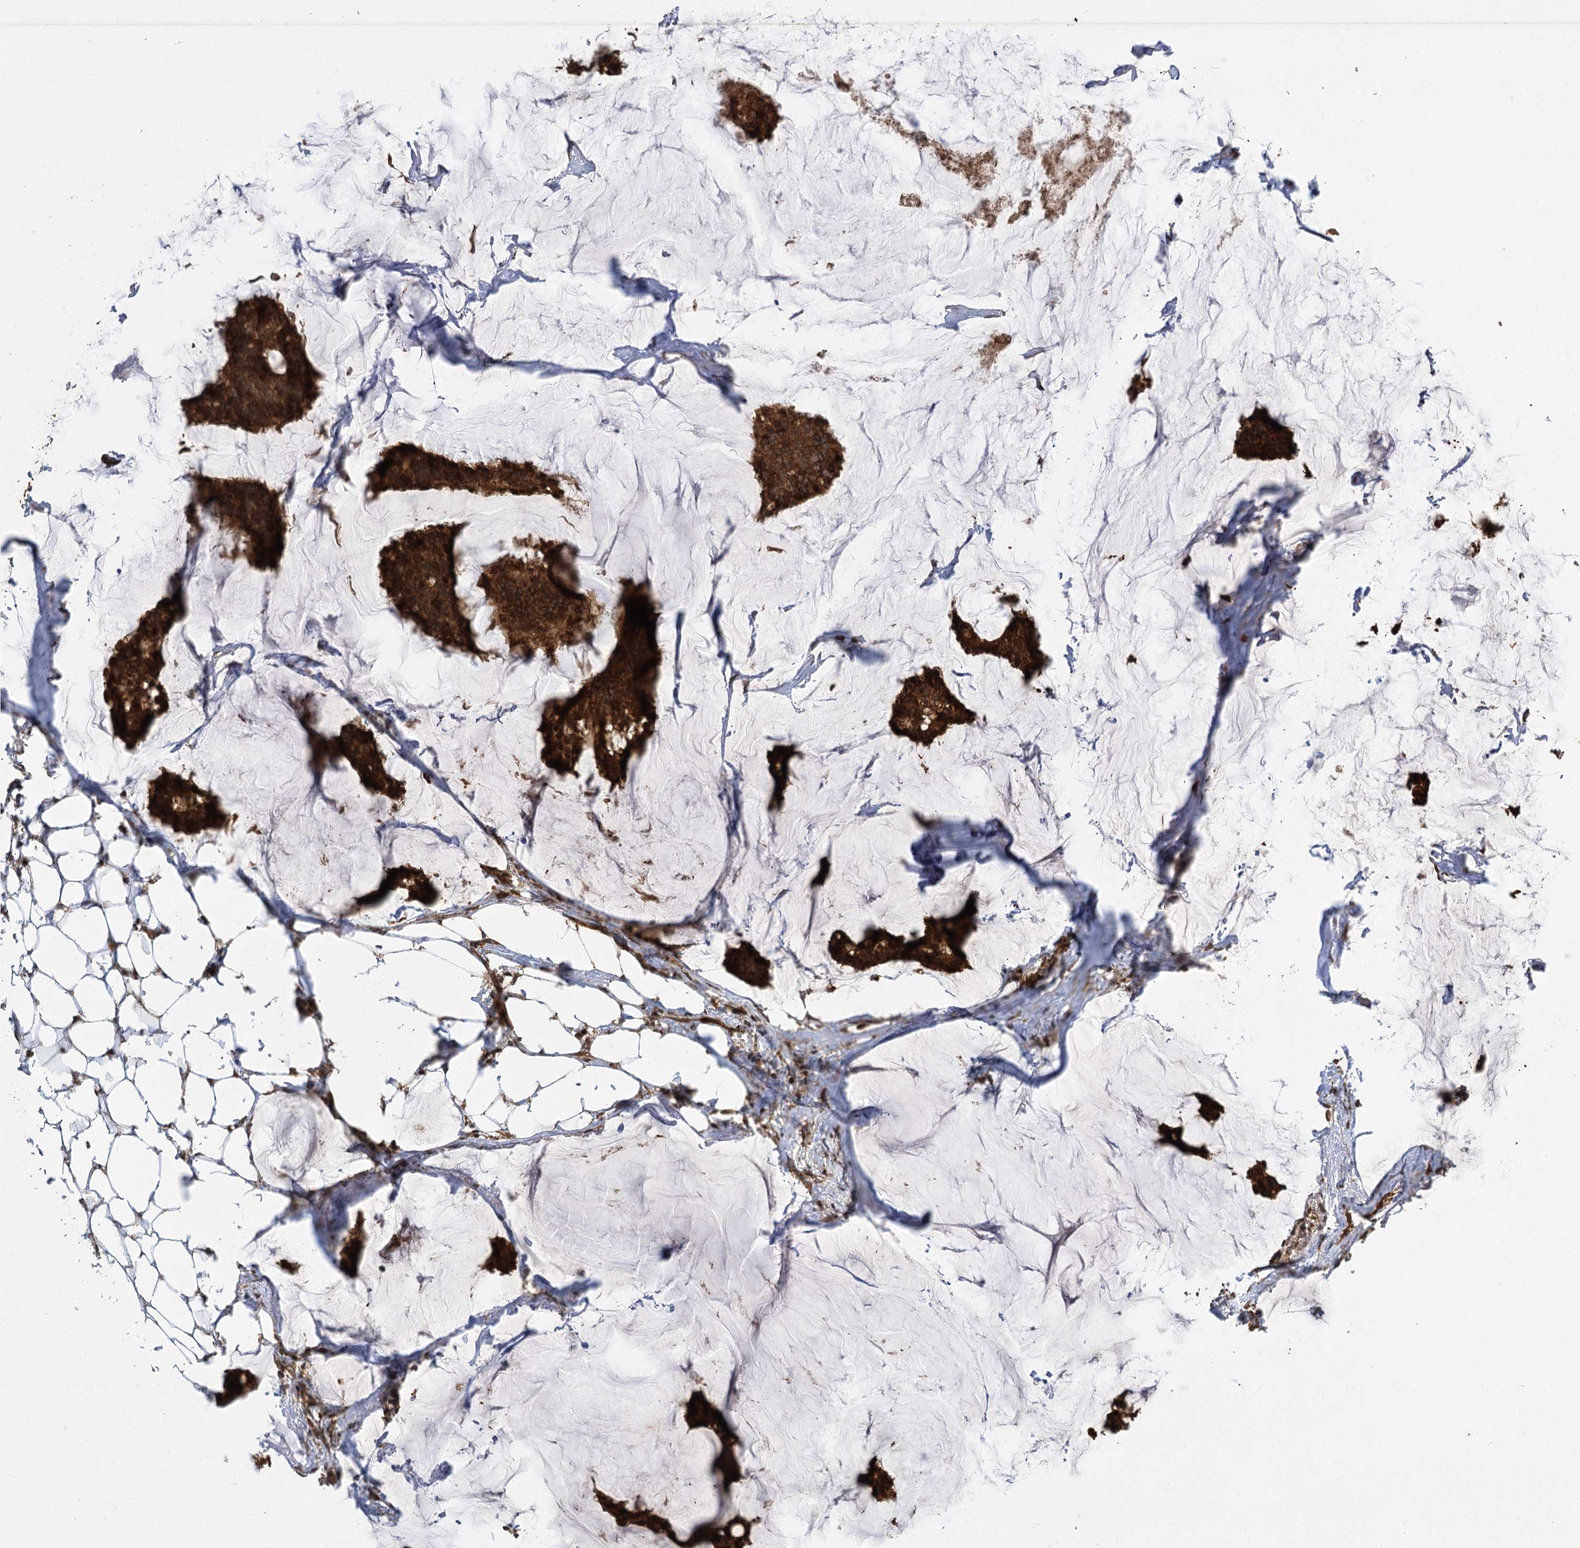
{"staining": {"intensity": "strong", "quantity": ">75%", "location": "cytoplasmic/membranous"}, "tissue": "breast cancer", "cell_type": "Tumor cells", "image_type": "cancer", "snomed": [{"axis": "morphology", "description": "Duct carcinoma"}, {"axis": "topography", "description": "Breast"}], "caption": "Immunohistochemistry (IHC) photomicrograph of neoplastic tissue: human breast cancer (invasive ductal carcinoma) stained using IHC demonstrates high levels of strong protein expression localized specifically in the cytoplasmic/membranous of tumor cells, appearing as a cytoplasmic/membranous brown color.", "gene": "IL11RA", "patient": {"sex": "female", "age": 93}}